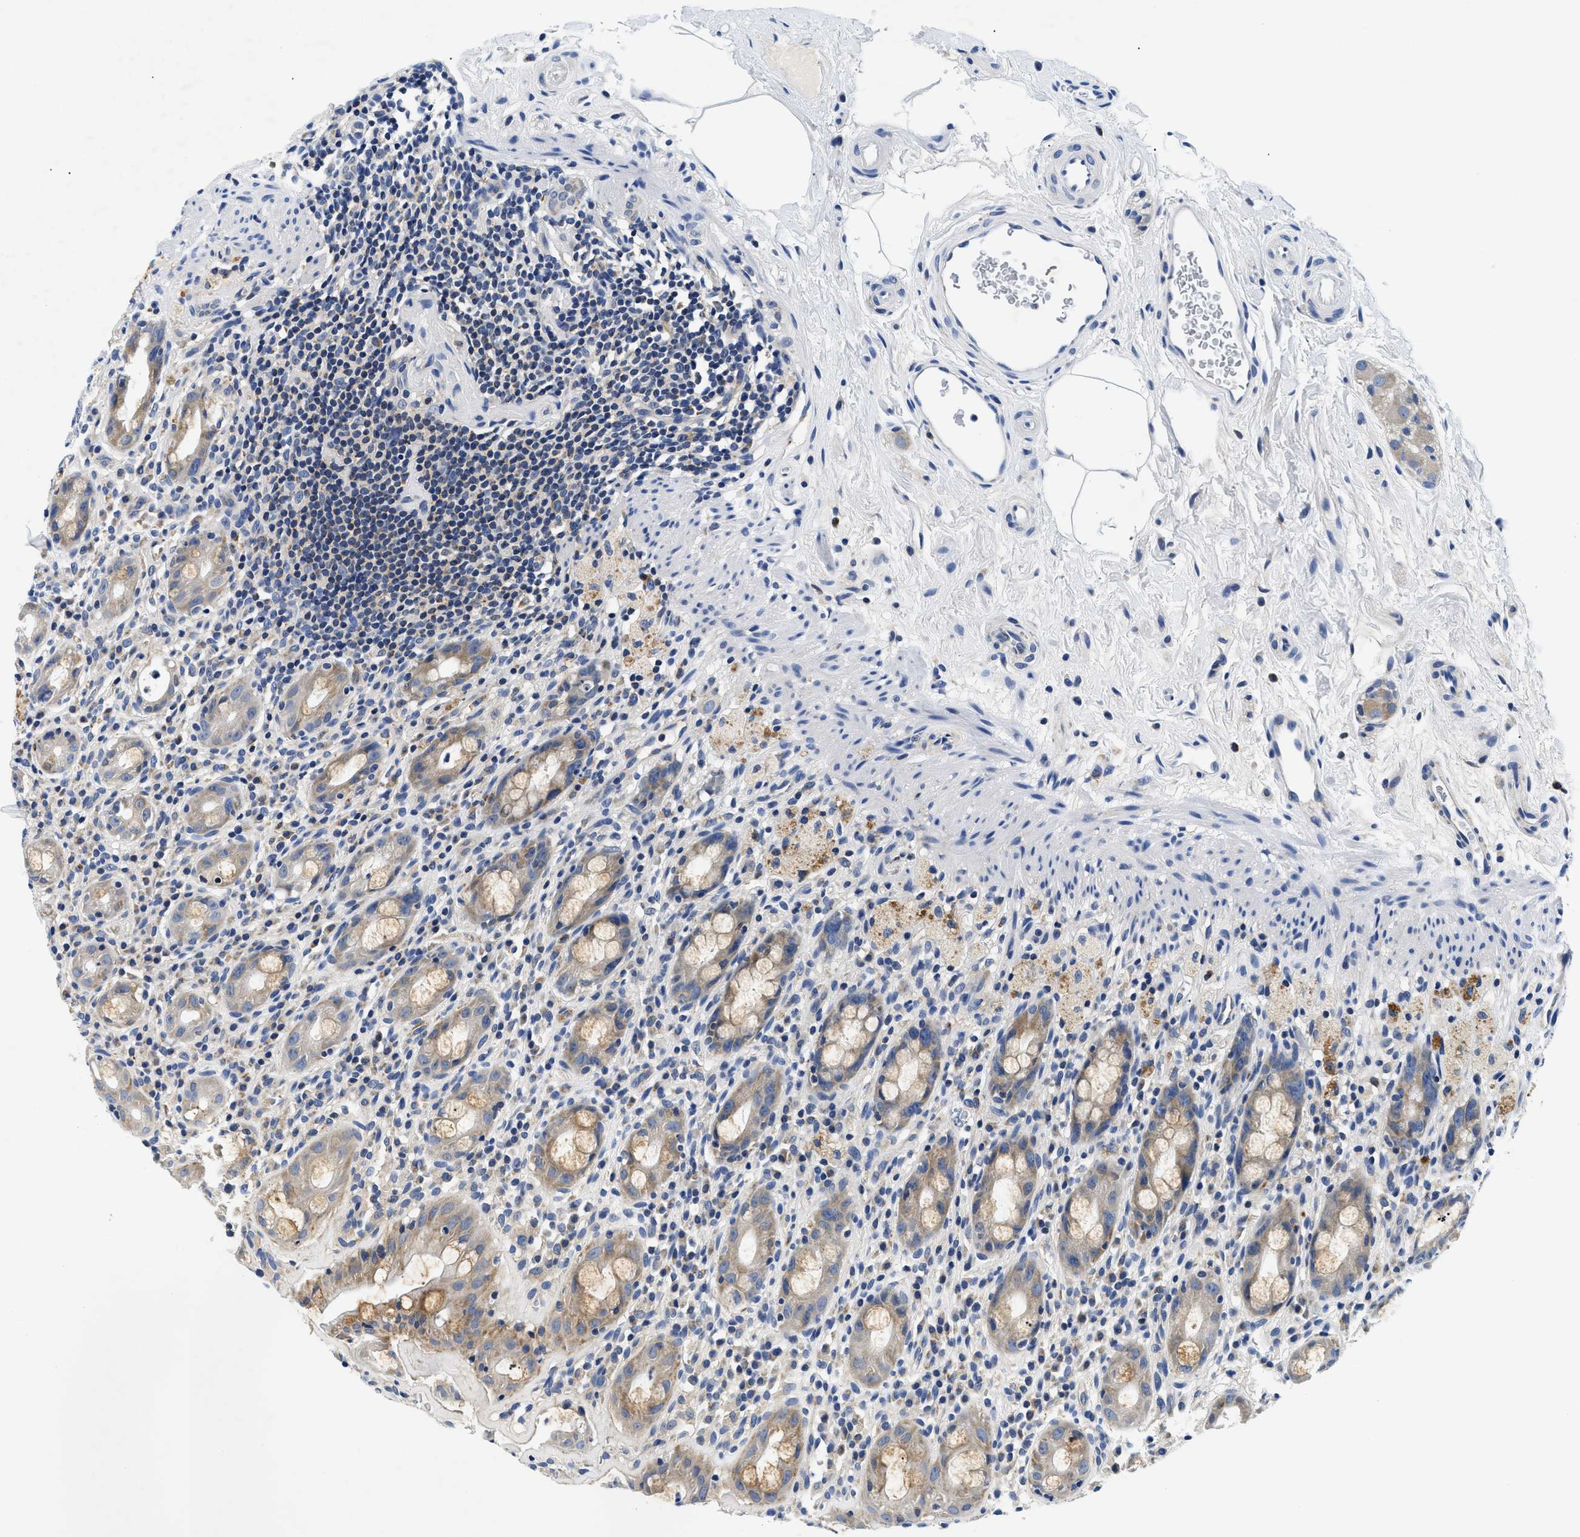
{"staining": {"intensity": "moderate", "quantity": "<25%", "location": "cytoplasmic/membranous"}, "tissue": "rectum", "cell_type": "Glandular cells", "image_type": "normal", "snomed": [{"axis": "morphology", "description": "Normal tissue, NOS"}, {"axis": "topography", "description": "Rectum"}], "caption": "Benign rectum was stained to show a protein in brown. There is low levels of moderate cytoplasmic/membranous positivity in about <25% of glandular cells. (DAB (3,3'-diaminobenzidine) IHC, brown staining for protein, blue staining for nuclei).", "gene": "MEA1", "patient": {"sex": "male", "age": 44}}